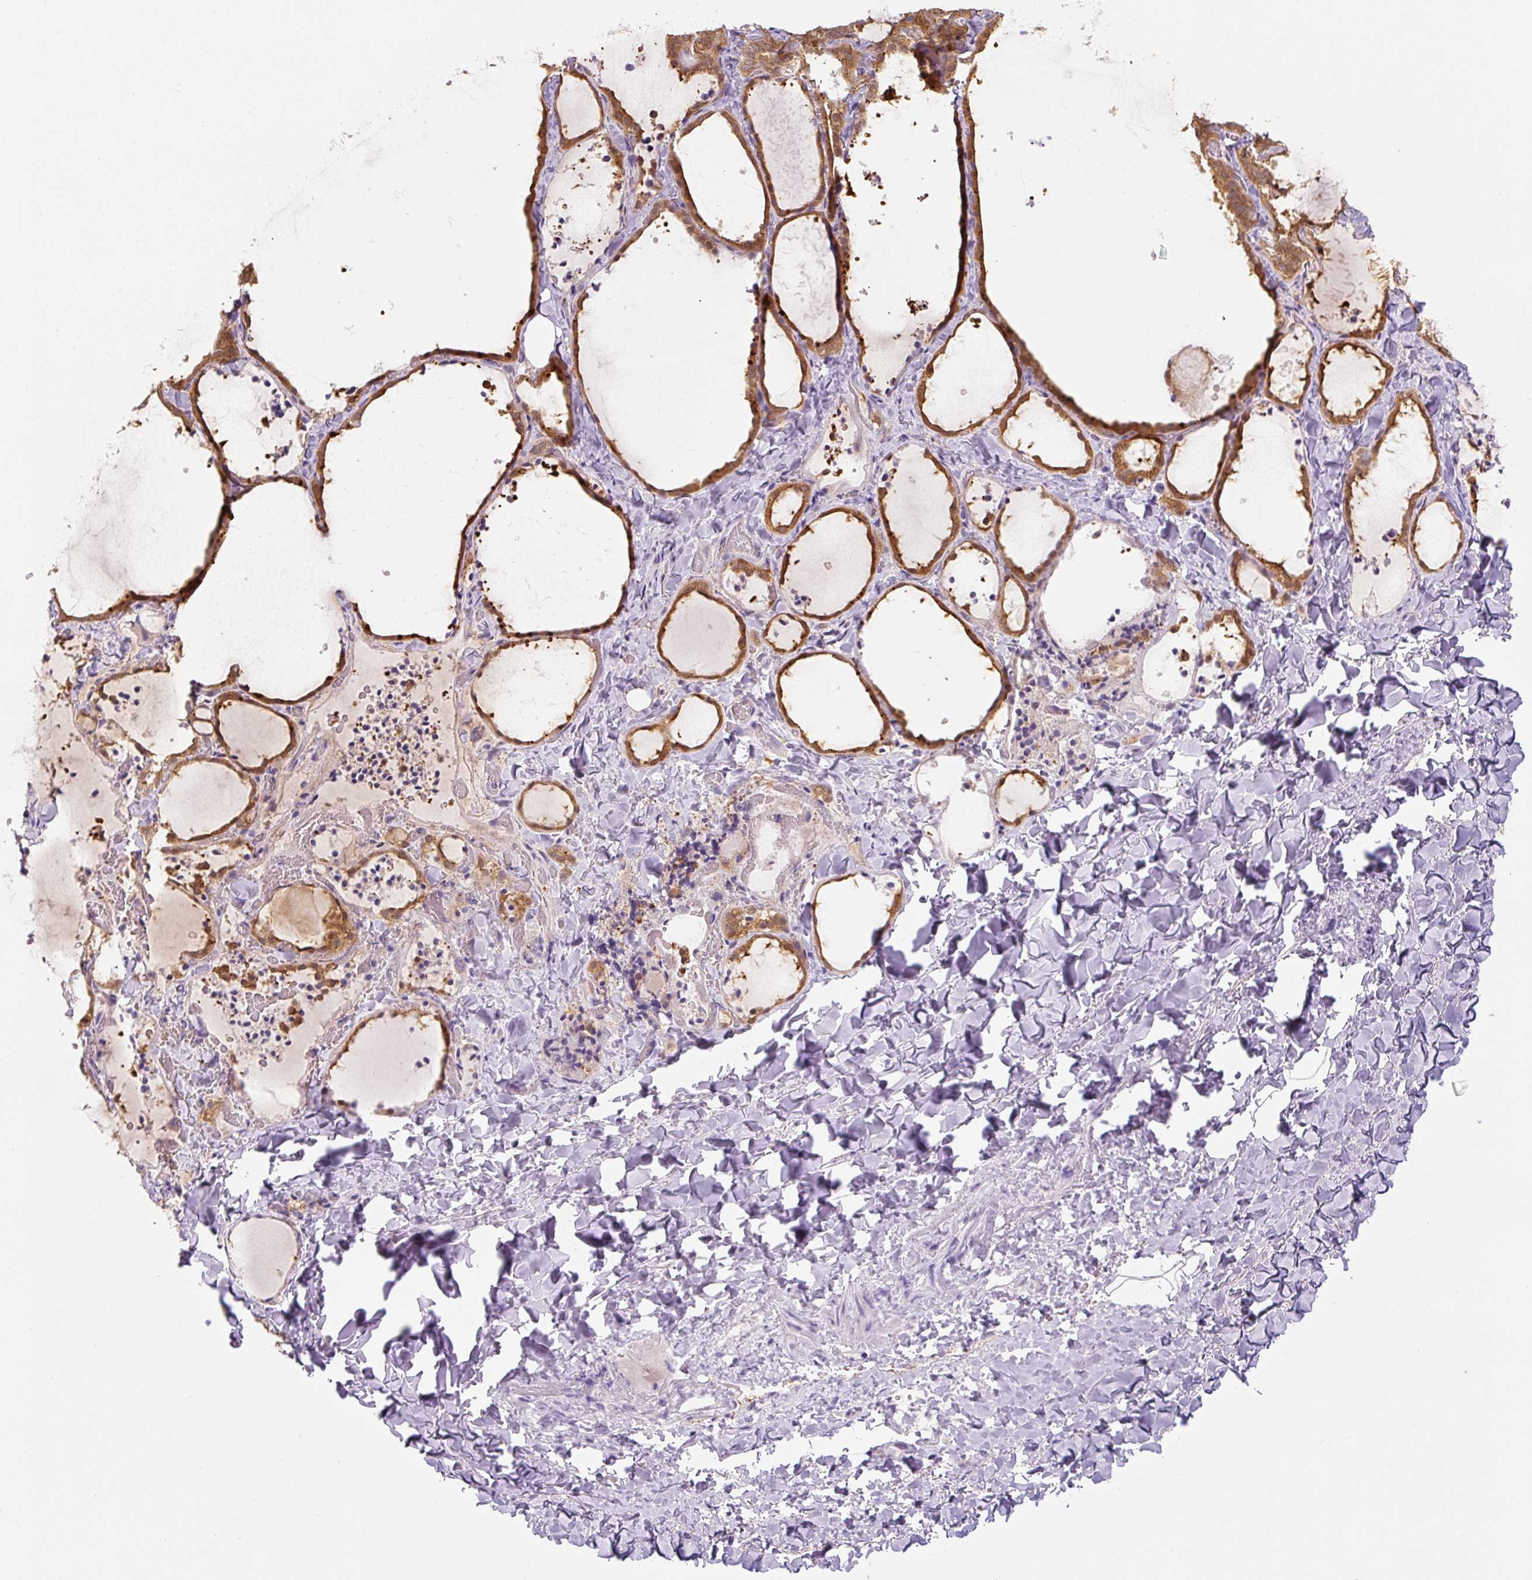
{"staining": {"intensity": "moderate", "quantity": ">75%", "location": "cytoplasmic/membranous"}, "tissue": "thyroid gland", "cell_type": "Glandular cells", "image_type": "normal", "snomed": [{"axis": "morphology", "description": "Normal tissue, NOS"}, {"axis": "topography", "description": "Thyroid gland"}], "caption": "Thyroid gland was stained to show a protein in brown. There is medium levels of moderate cytoplasmic/membranous positivity in about >75% of glandular cells. Ihc stains the protein of interest in brown and the nuclei are stained blue.", "gene": "SPSB2", "patient": {"sex": "female", "age": 22}}